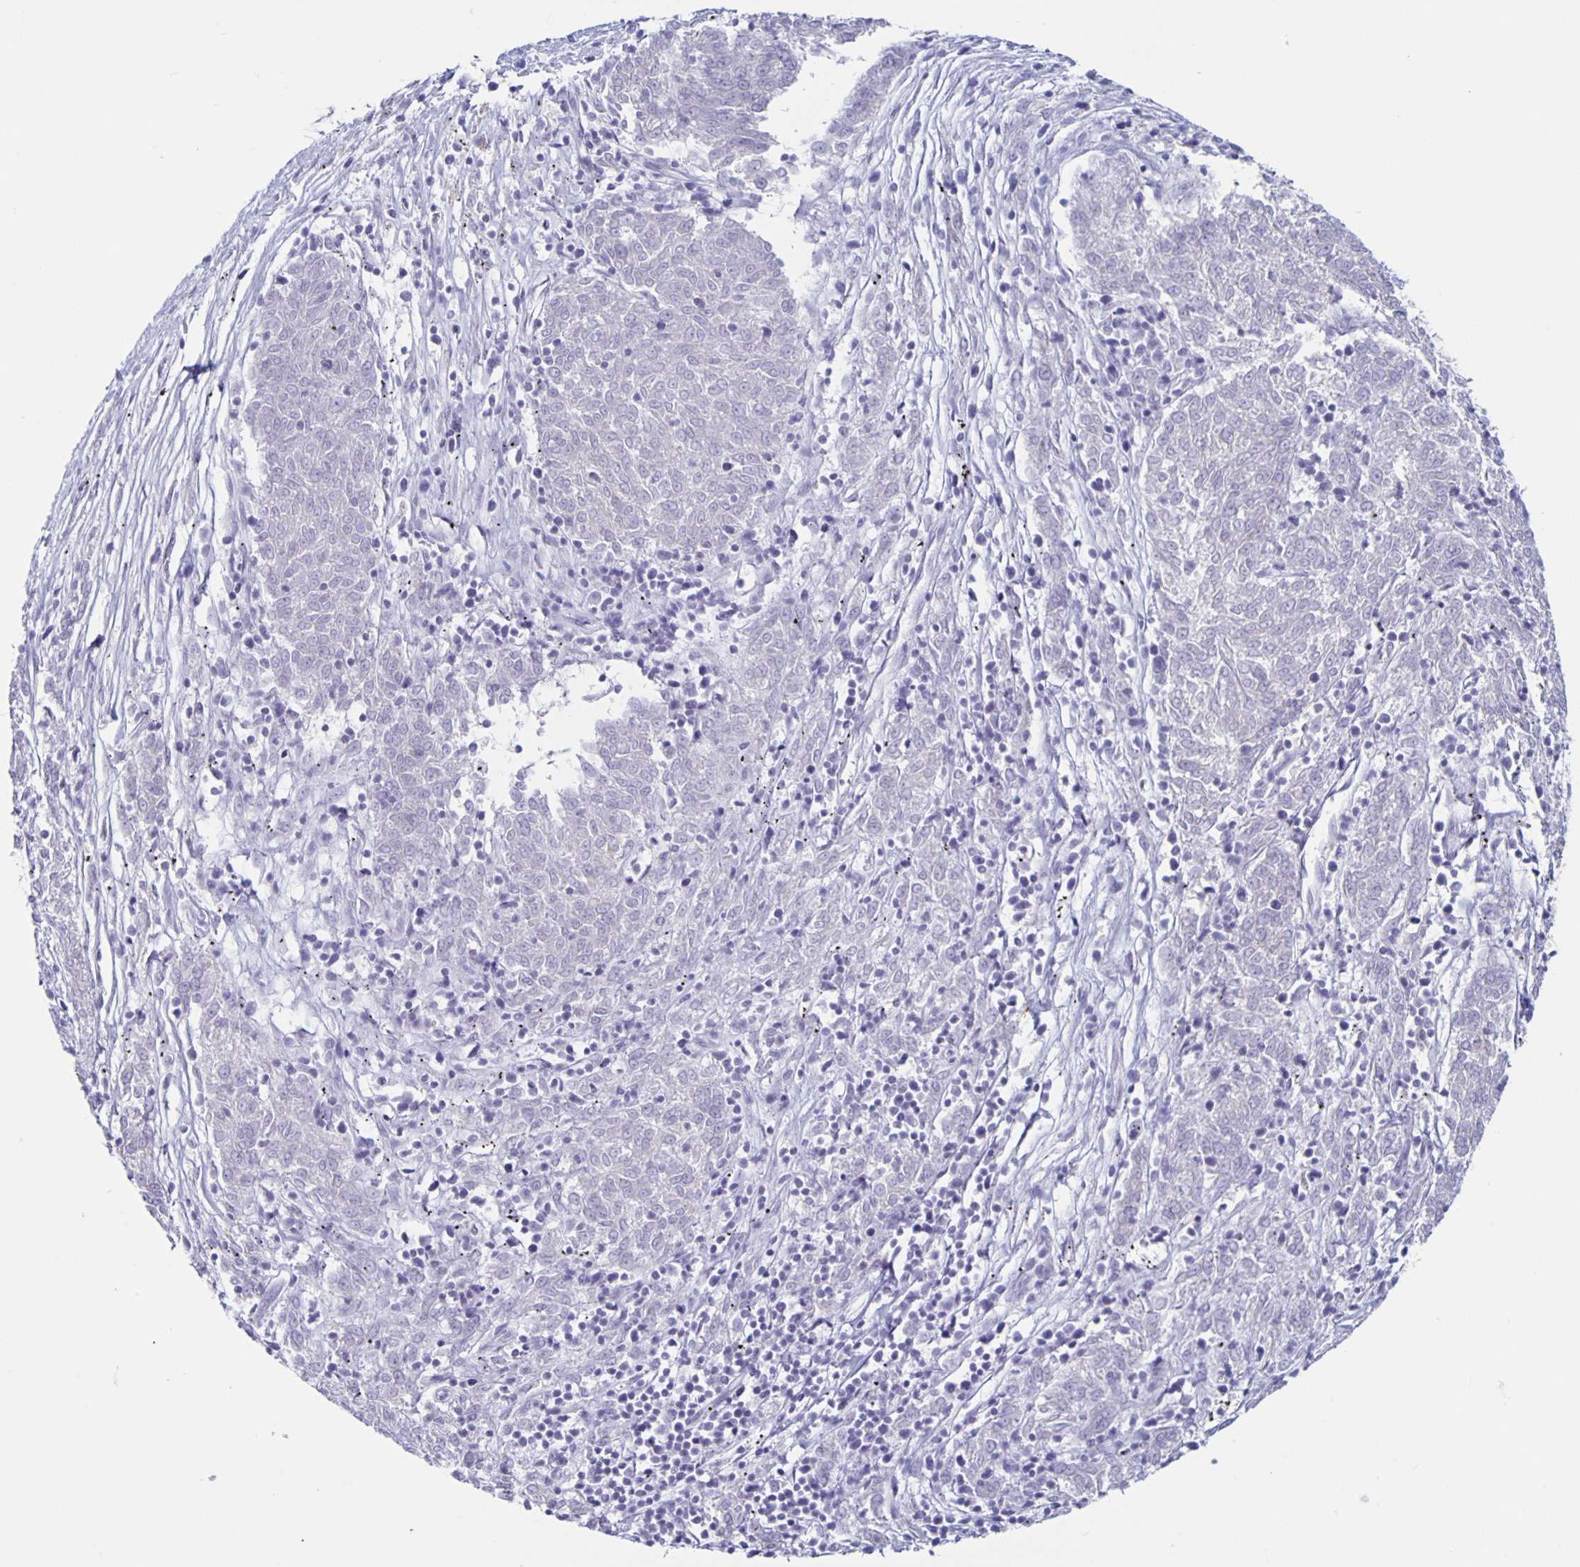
{"staining": {"intensity": "negative", "quantity": "none", "location": "none"}, "tissue": "melanoma", "cell_type": "Tumor cells", "image_type": "cancer", "snomed": [{"axis": "morphology", "description": "Malignant melanoma, NOS"}, {"axis": "topography", "description": "Skin"}], "caption": "Tumor cells show no significant positivity in malignant melanoma. (Brightfield microscopy of DAB (3,3'-diaminobenzidine) immunohistochemistry (IHC) at high magnification).", "gene": "CT45A5", "patient": {"sex": "female", "age": 72}}